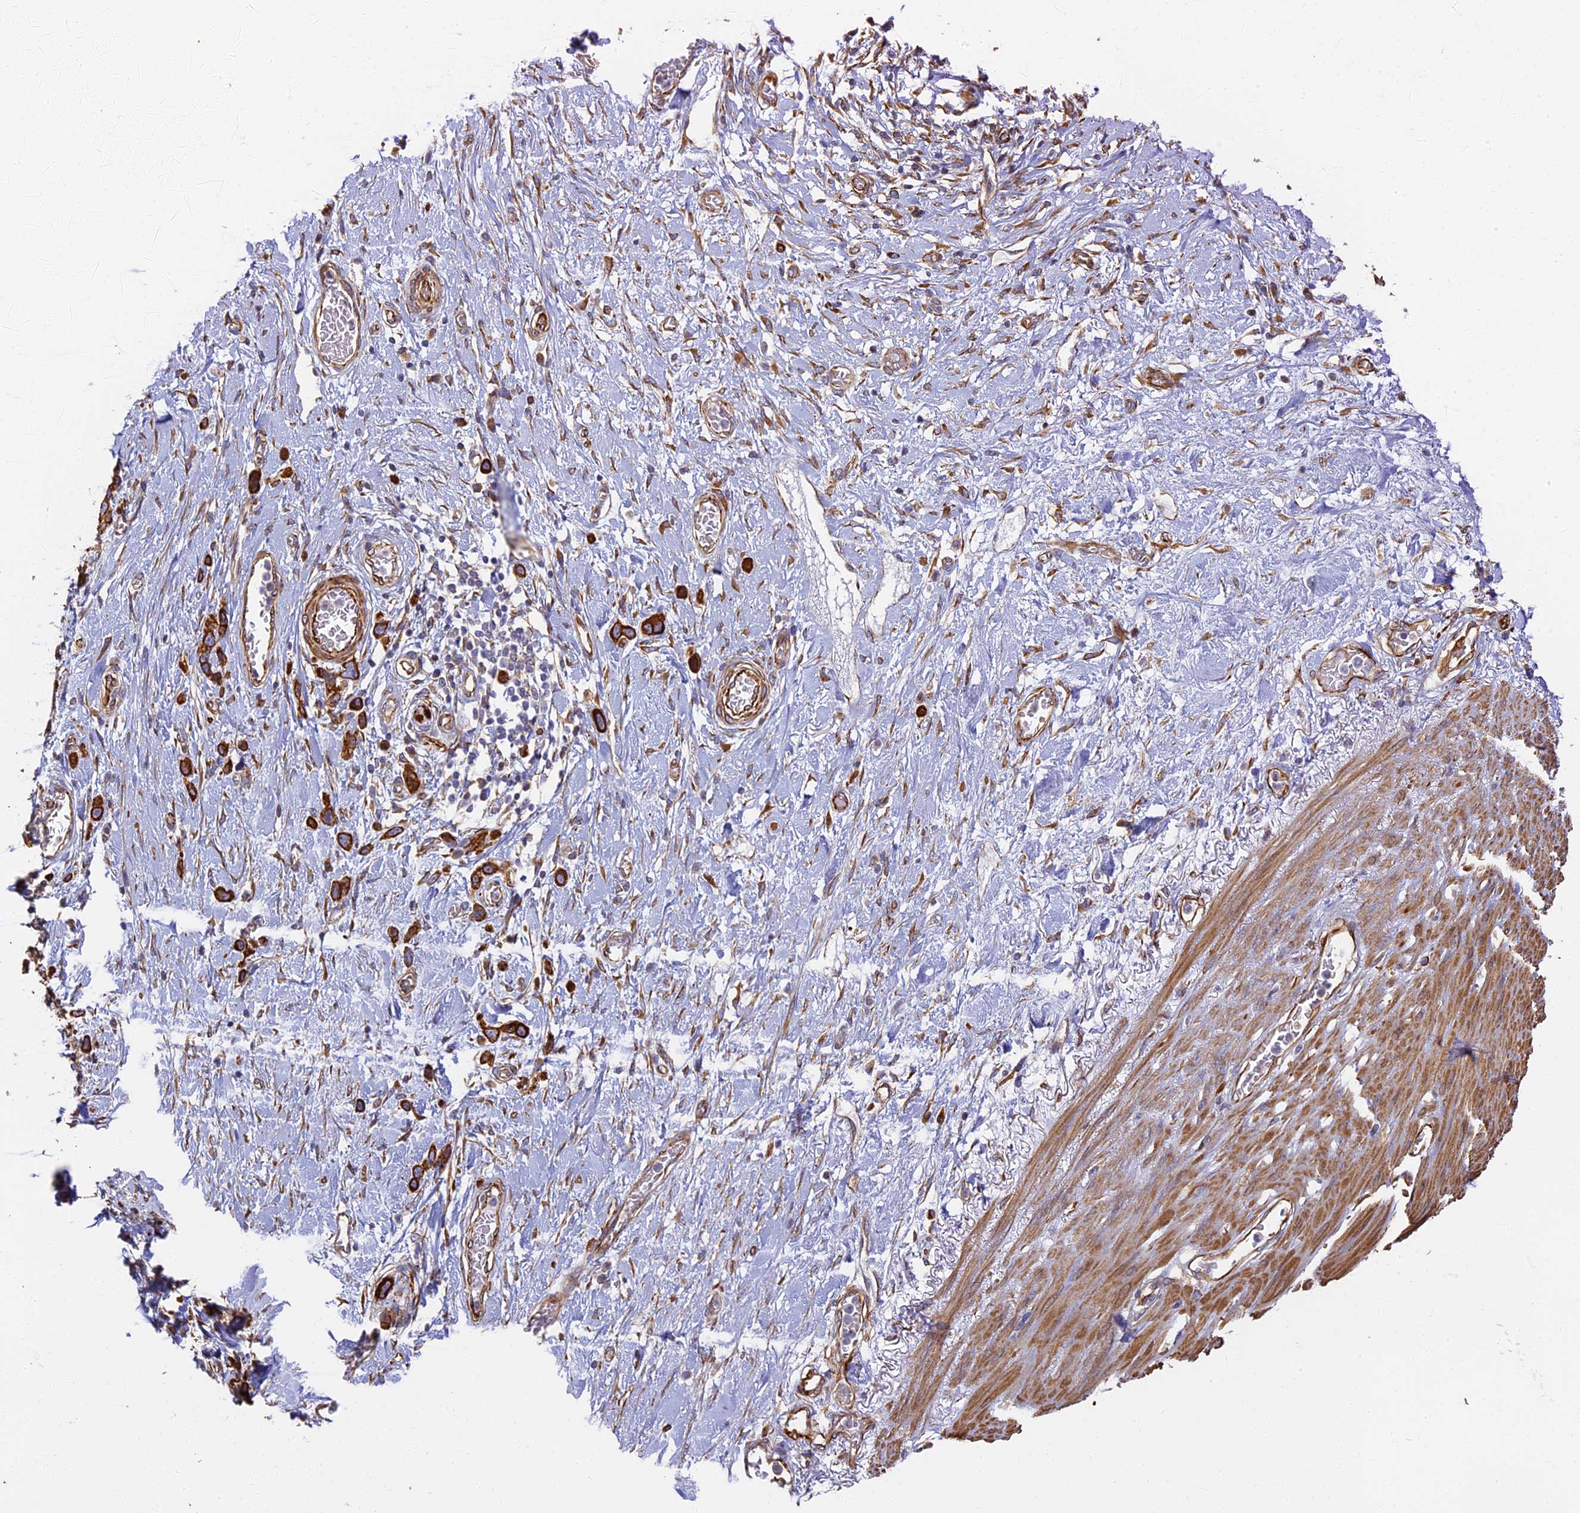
{"staining": {"intensity": "strong", "quantity": ">75%", "location": "cytoplasmic/membranous"}, "tissue": "stomach cancer", "cell_type": "Tumor cells", "image_type": "cancer", "snomed": [{"axis": "morphology", "description": "Adenocarcinoma, NOS"}, {"axis": "morphology", "description": "Adenocarcinoma, High grade"}, {"axis": "topography", "description": "Stomach, upper"}, {"axis": "topography", "description": "Stomach, lower"}], "caption": "The histopathology image reveals staining of stomach cancer, revealing strong cytoplasmic/membranous protein positivity (brown color) within tumor cells. The protein is shown in brown color, while the nuclei are stained blue.", "gene": "LRRC57", "patient": {"sex": "female", "age": 65}}